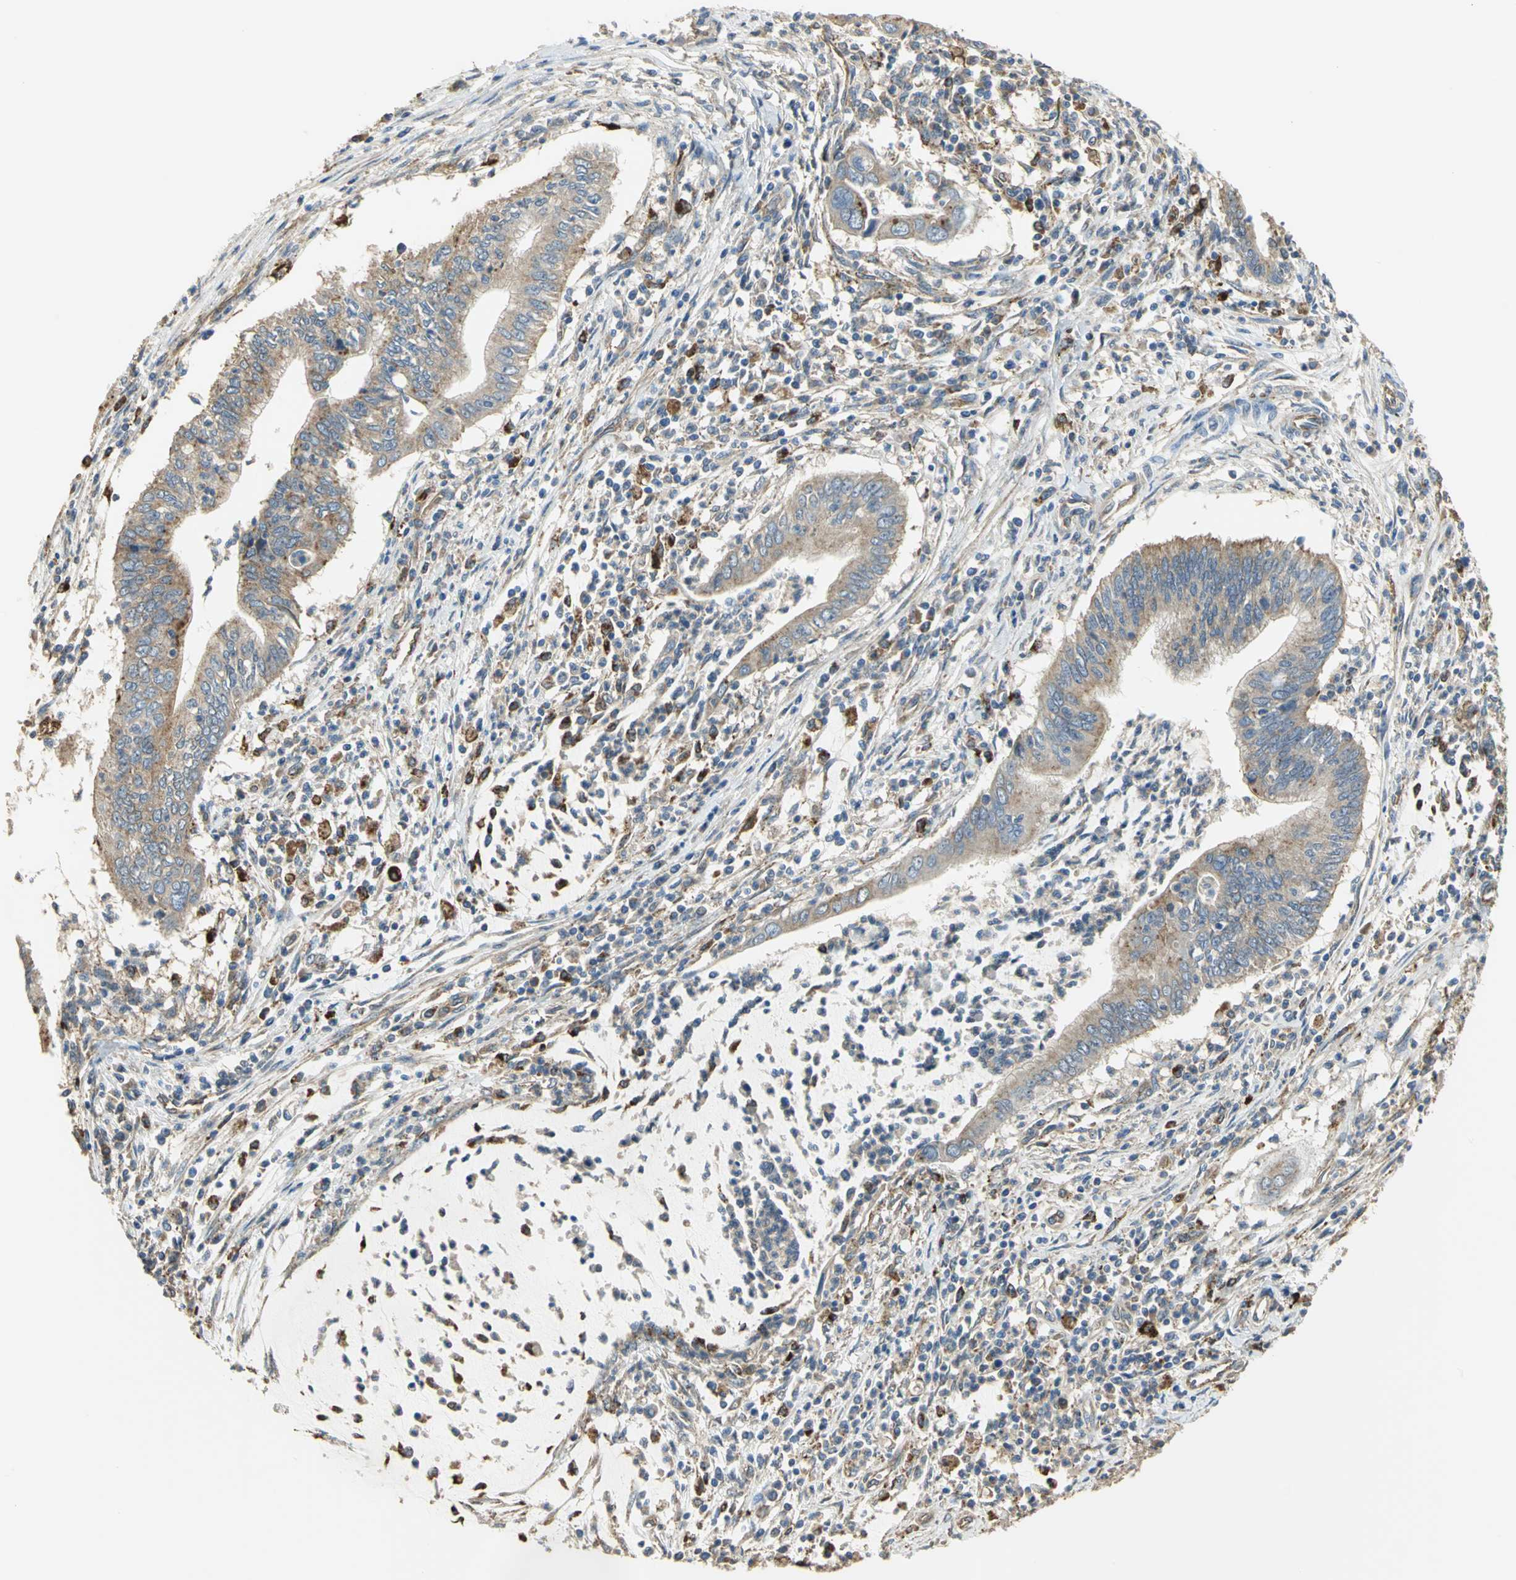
{"staining": {"intensity": "weak", "quantity": "25%-75%", "location": "cytoplasmic/membranous"}, "tissue": "cervical cancer", "cell_type": "Tumor cells", "image_type": "cancer", "snomed": [{"axis": "morphology", "description": "Adenocarcinoma, NOS"}, {"axis": "topography", "description": "Cervix"}], "caption": "Protein expression analysis of cervical cancer (adenocarcinoma) shows weak cytoplasmic/membranous staining in about 25%-75% of tumor cells.", "gene": "DIAPH2", "patient": {"sex": "female", "age": 36}}